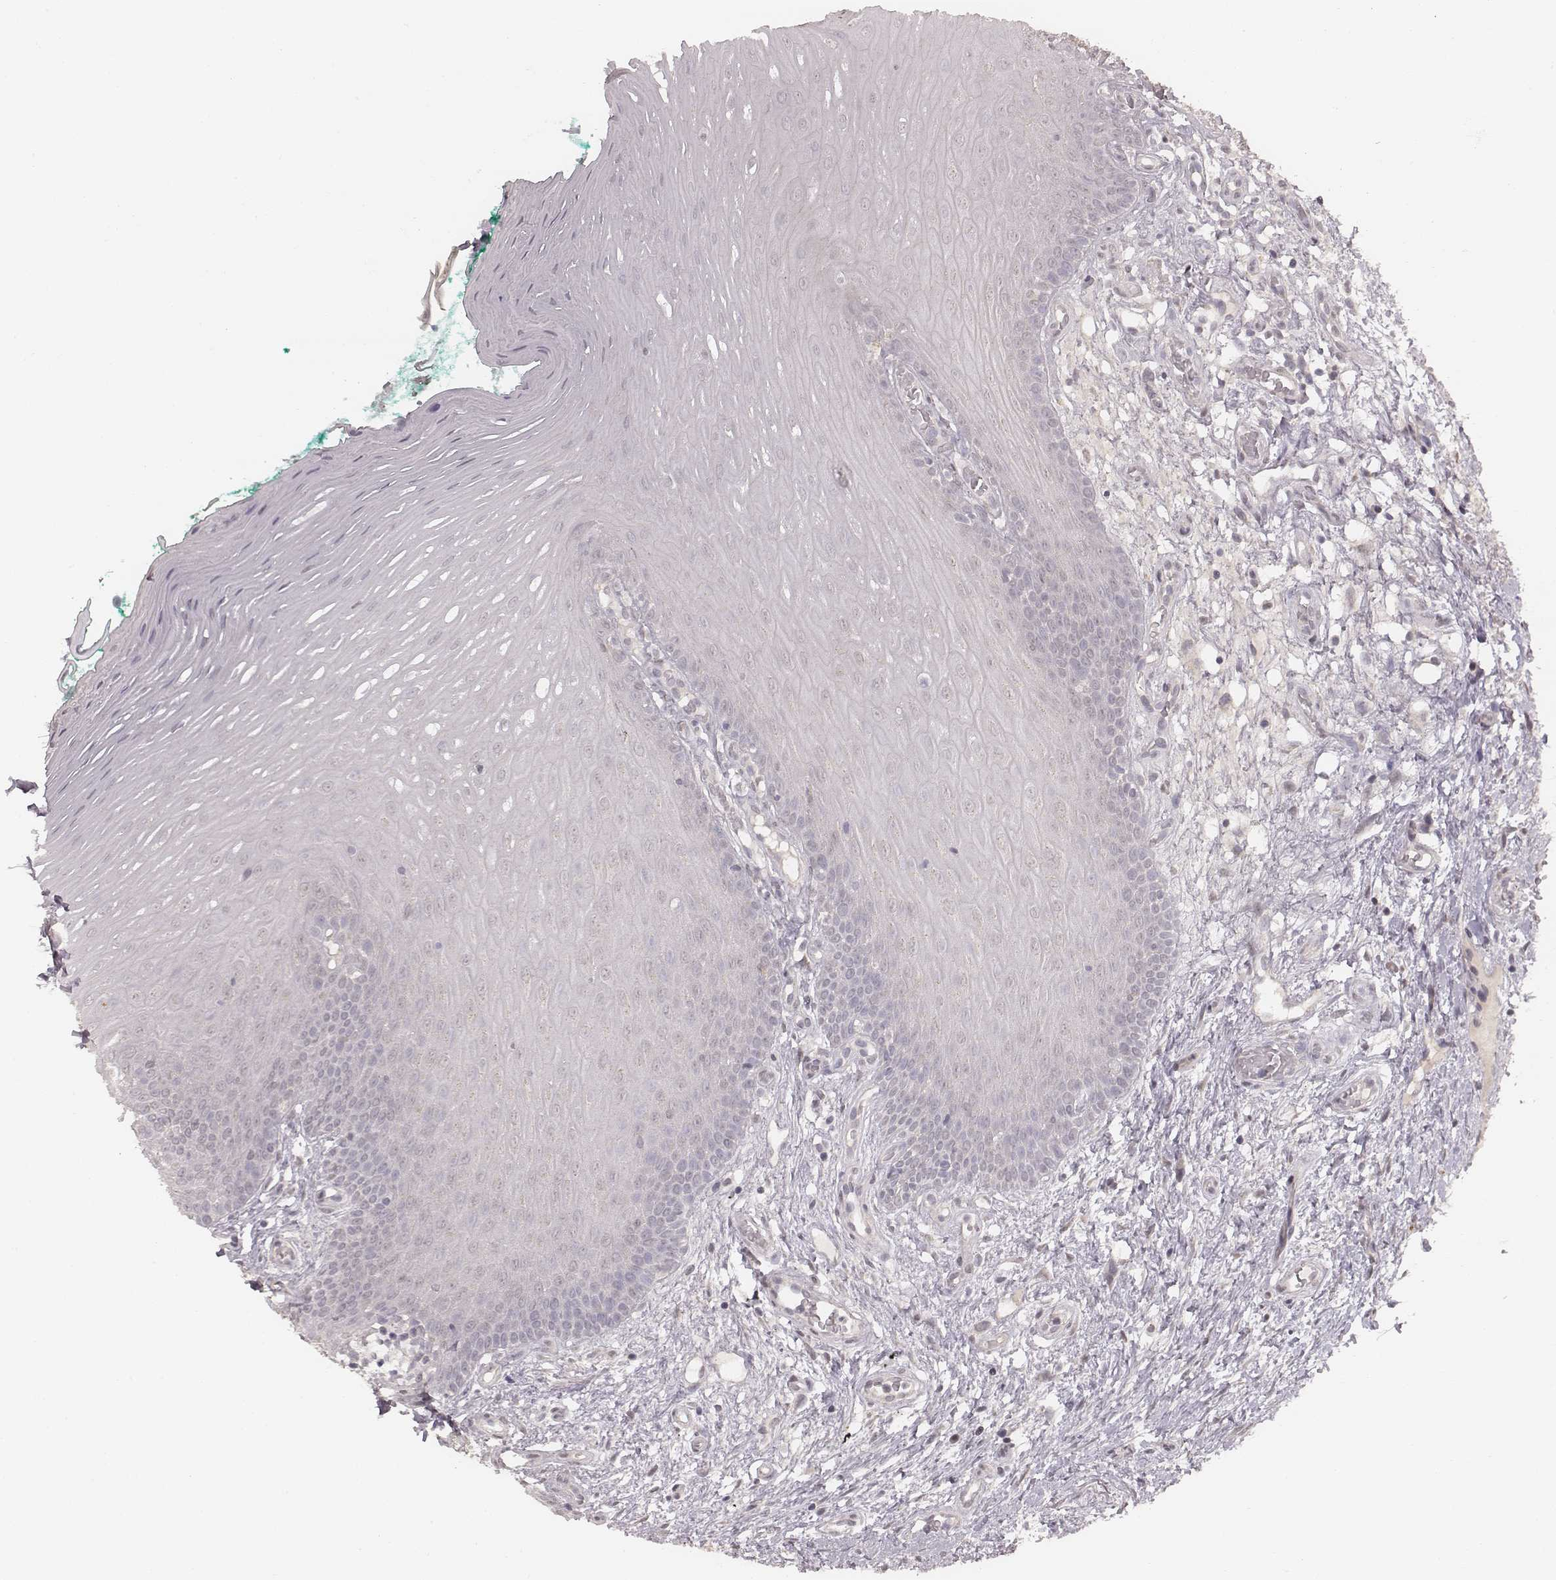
{"staining": {"intensity": "negative", "quantity": "none", "location": "none"}, "tissue": "oral mucosa", "cell_type": "Squamous epithelial cells", "image_type": "normal", "snomed": [{"axis": "morphology", "description": "Normal tissue, NOS"}, {"axis": "morphology", "description": "Squamous cell carcinoma, NOS"}, {"axis": "topography", "description": "Oral tissue"}, {"axis": "topography", "description": "Head-Neck"}], "caption": "The image exhibits no staining of squamous epithelial cells in benign oral mucosa.", "gene": "SLC7A4", "patient": {"sex": "male", "age": 78}}